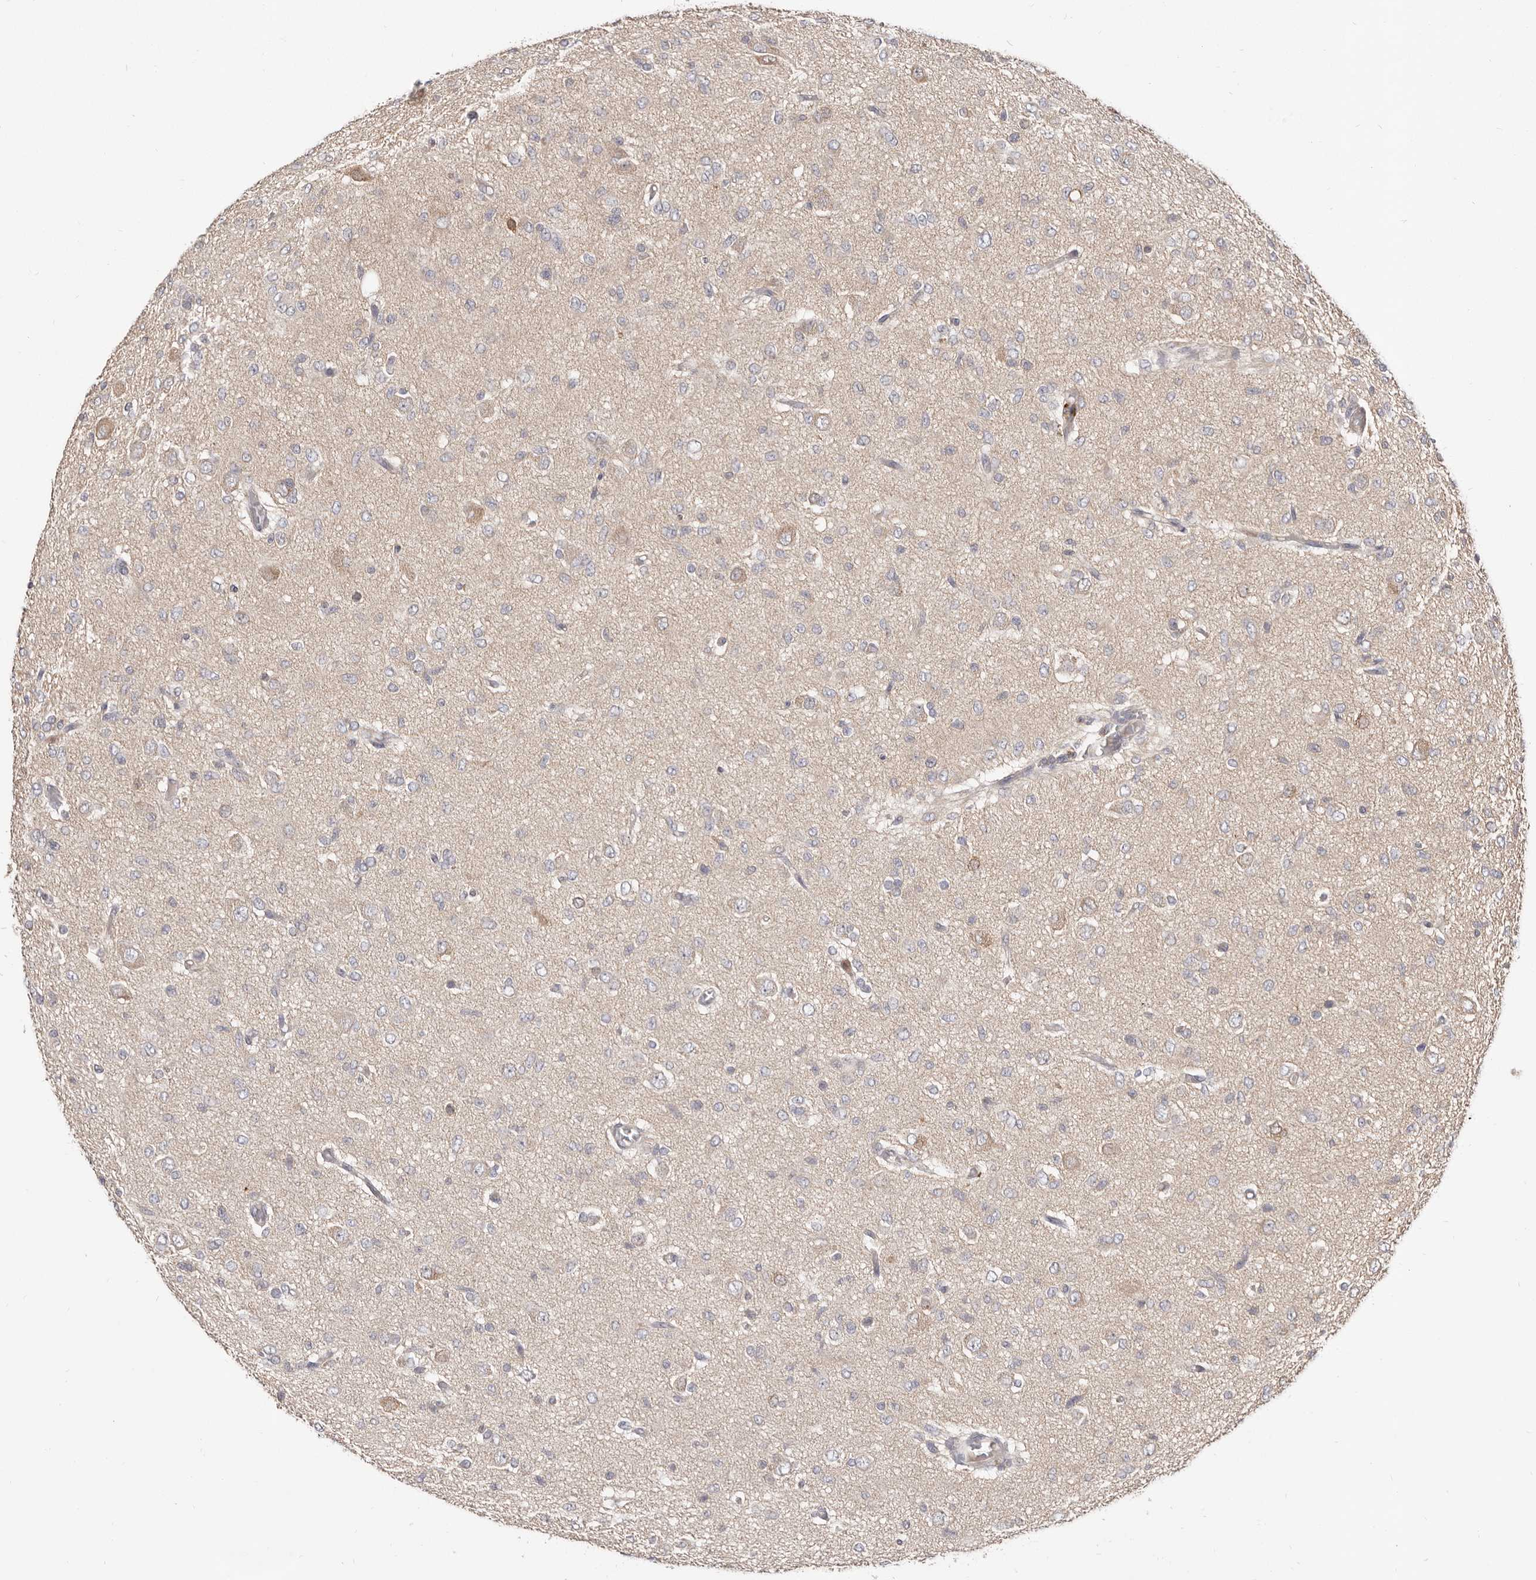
{"staining": {"intensity": "negative", "quantity": "none", "location": "none"}, "tissue": "glioma", "cell_type": "Tumor cells", "image_type": "cancer", "snomed": [{"axis": "morphology", "description": "Glioma, malignant, High grade"}, {"axis": "topography", "description": "Brain"}], "caption": "Glioma stained for a protein using immunohistochemistry (IHC) reveals no positivity tumor cells.", "gene": "TC2N", "patient": {"sex": "female", "age": 59}}